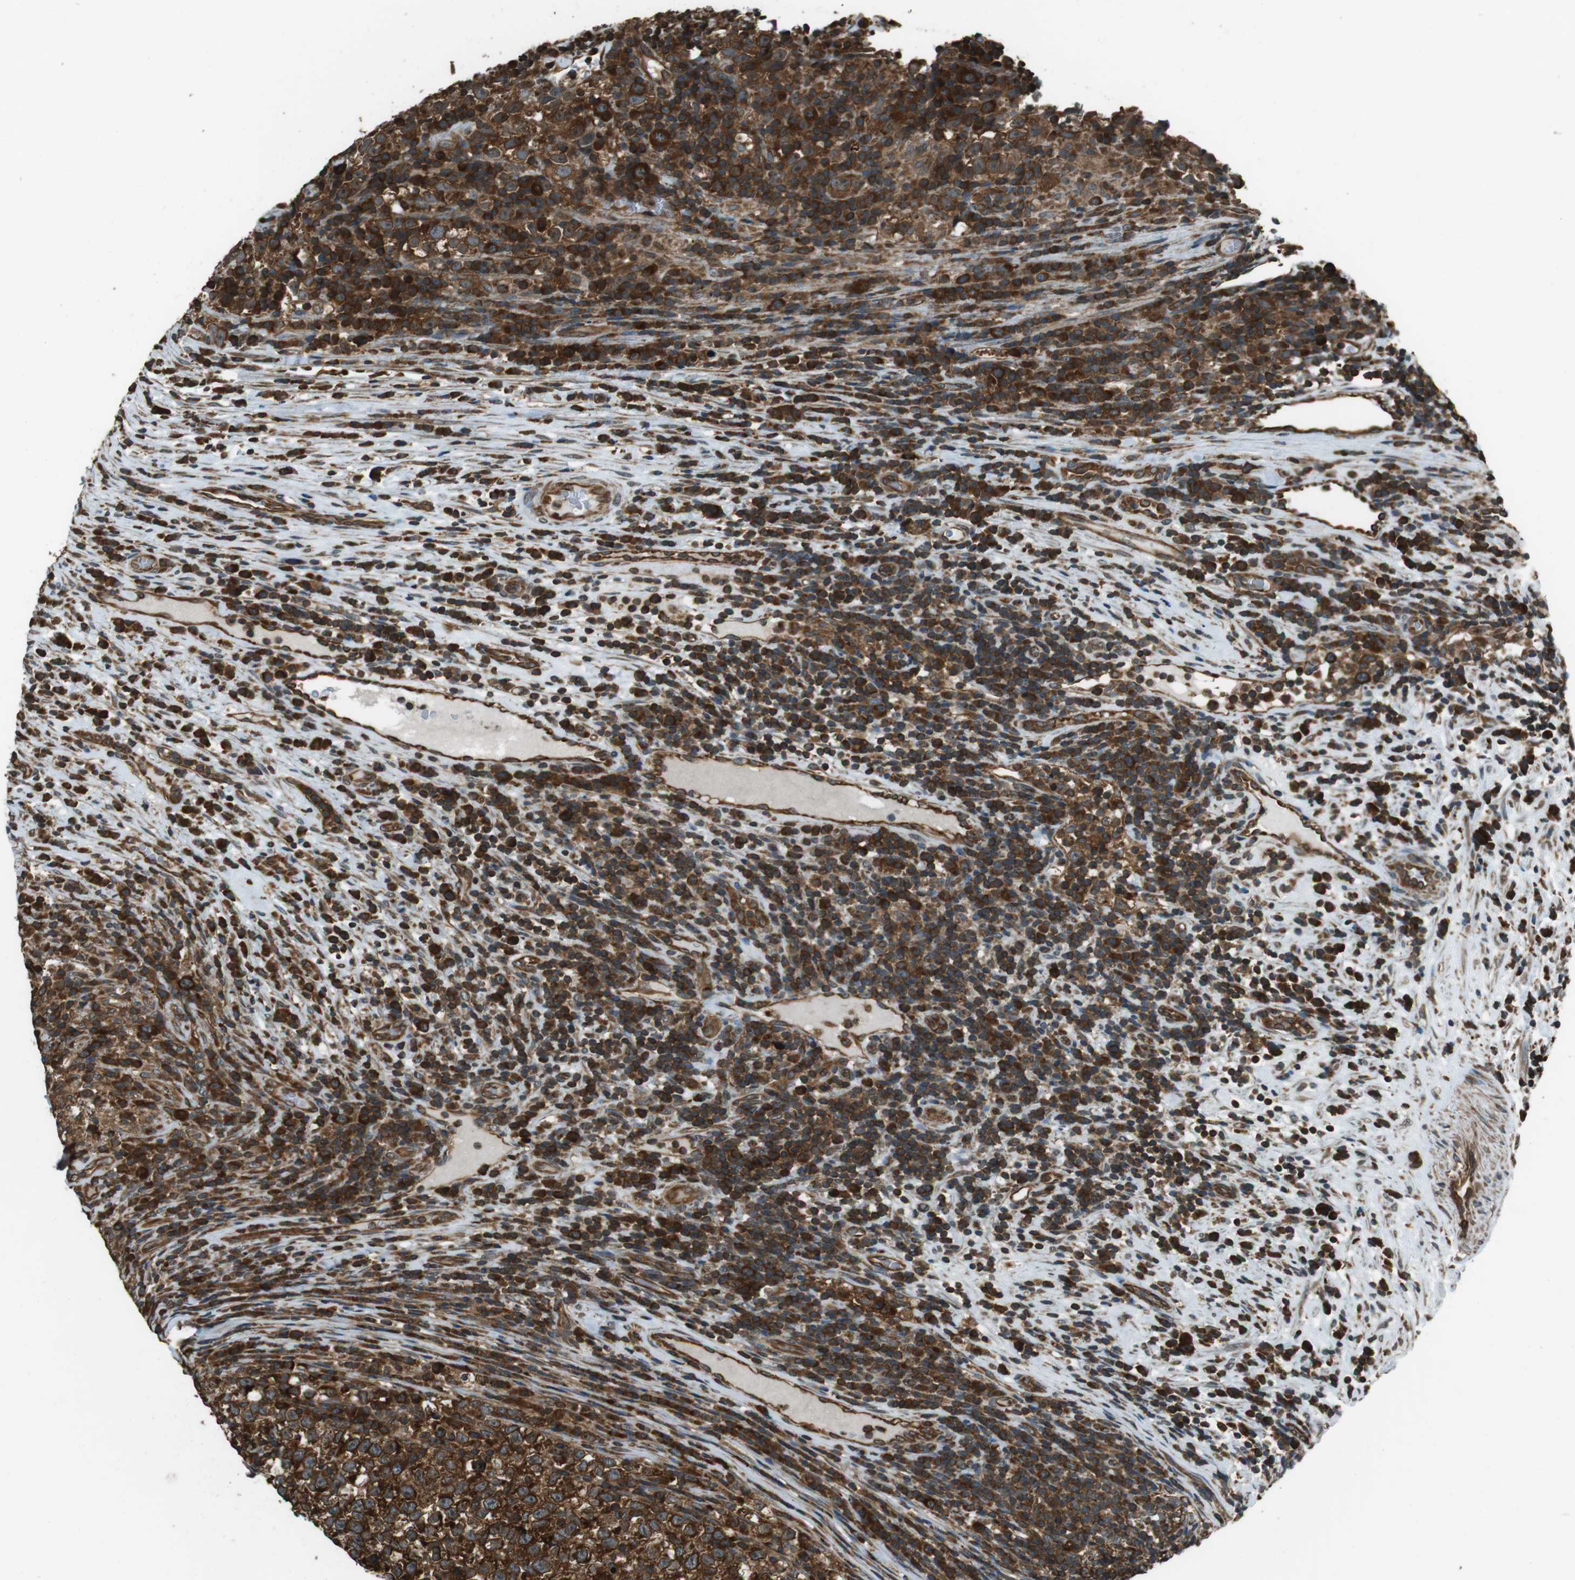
{"staining": {"intensity": "strong", "quantity": "25%-75%", "location": "cytoplasmic/membranous"}, "tissue": "testis cancer", "cell_type": "Tumor cells", "image_type": "cancer", "snomed": [{"axis": "morphology", "description": "Normal tissue, NOS"}, {"axis": "morphology", "description": "Seminoma, NOS"}, {"axis": "topography", "description": "Testis"}], "caption": "This photomicrograph exhibits seminoma (testis) stained with immunohistochemistry to label a protein in brown. The cytoplasmic/membranous of tumor cells show strong positivity for the protein. Nuclei are counter-stained blue.", "gene": "PA2G4", "patient": {"sex": "male", "age": 43}}